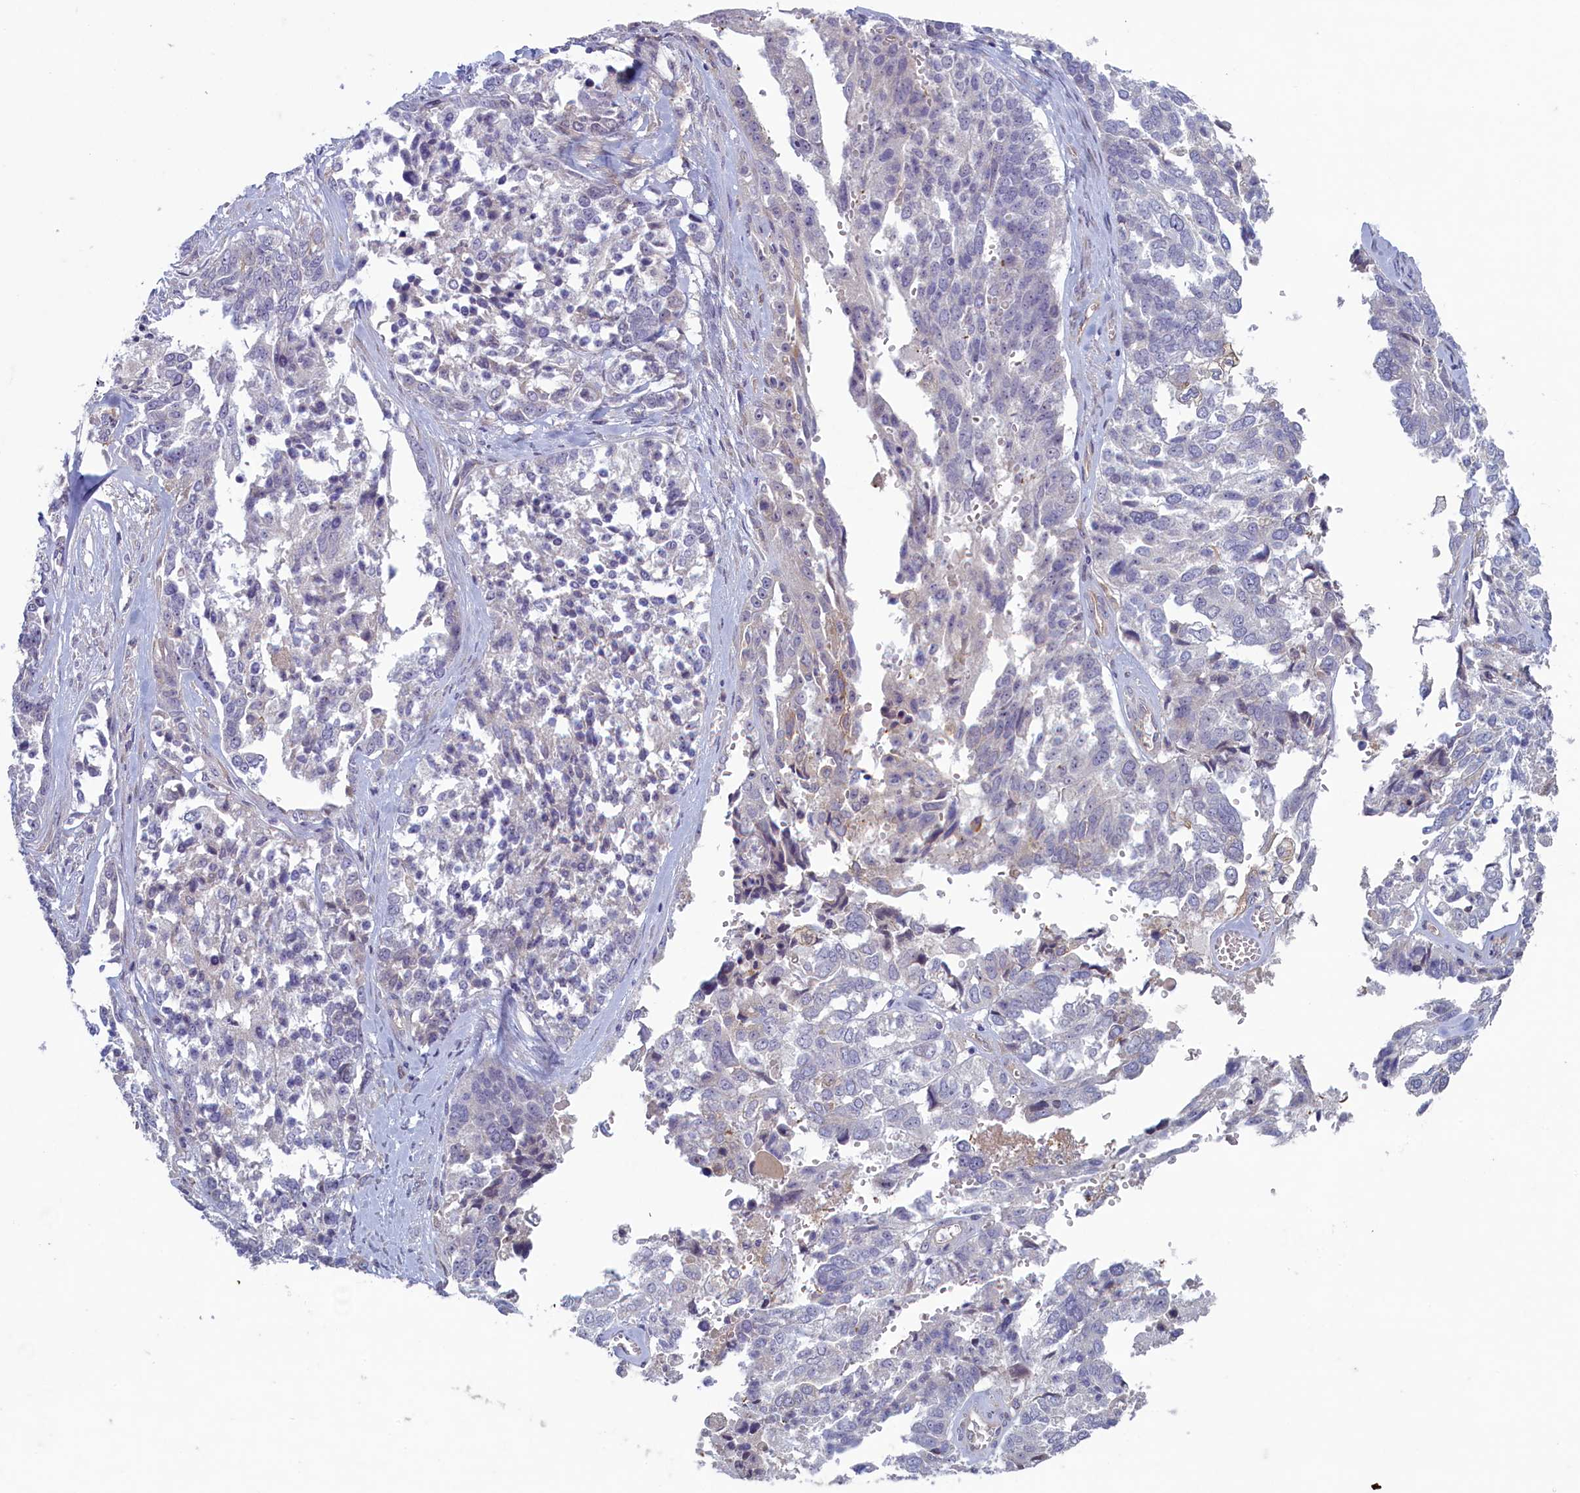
{"staining": {"intensity": "negative", "quantity": "none", "location": "none"}, "tissue": "ovarian cancer", "cell_type": "Tumor cells", "image_type": "cancer", "snomed": [{"axis": "morphology", "description": "Cystadenocarcinoma, serous, NOS"}, {"axis": "topography", "description": "Ovary"}], "caption": "An IHC micrograph of serous cystadenocarcinoma (ovarian) is shown. There is no staining in tumor cells of serous cystadenocarcinoma (ovarian).", "gene": "PLEKHG6", "patient": {"sex": "female", "age": 44}}